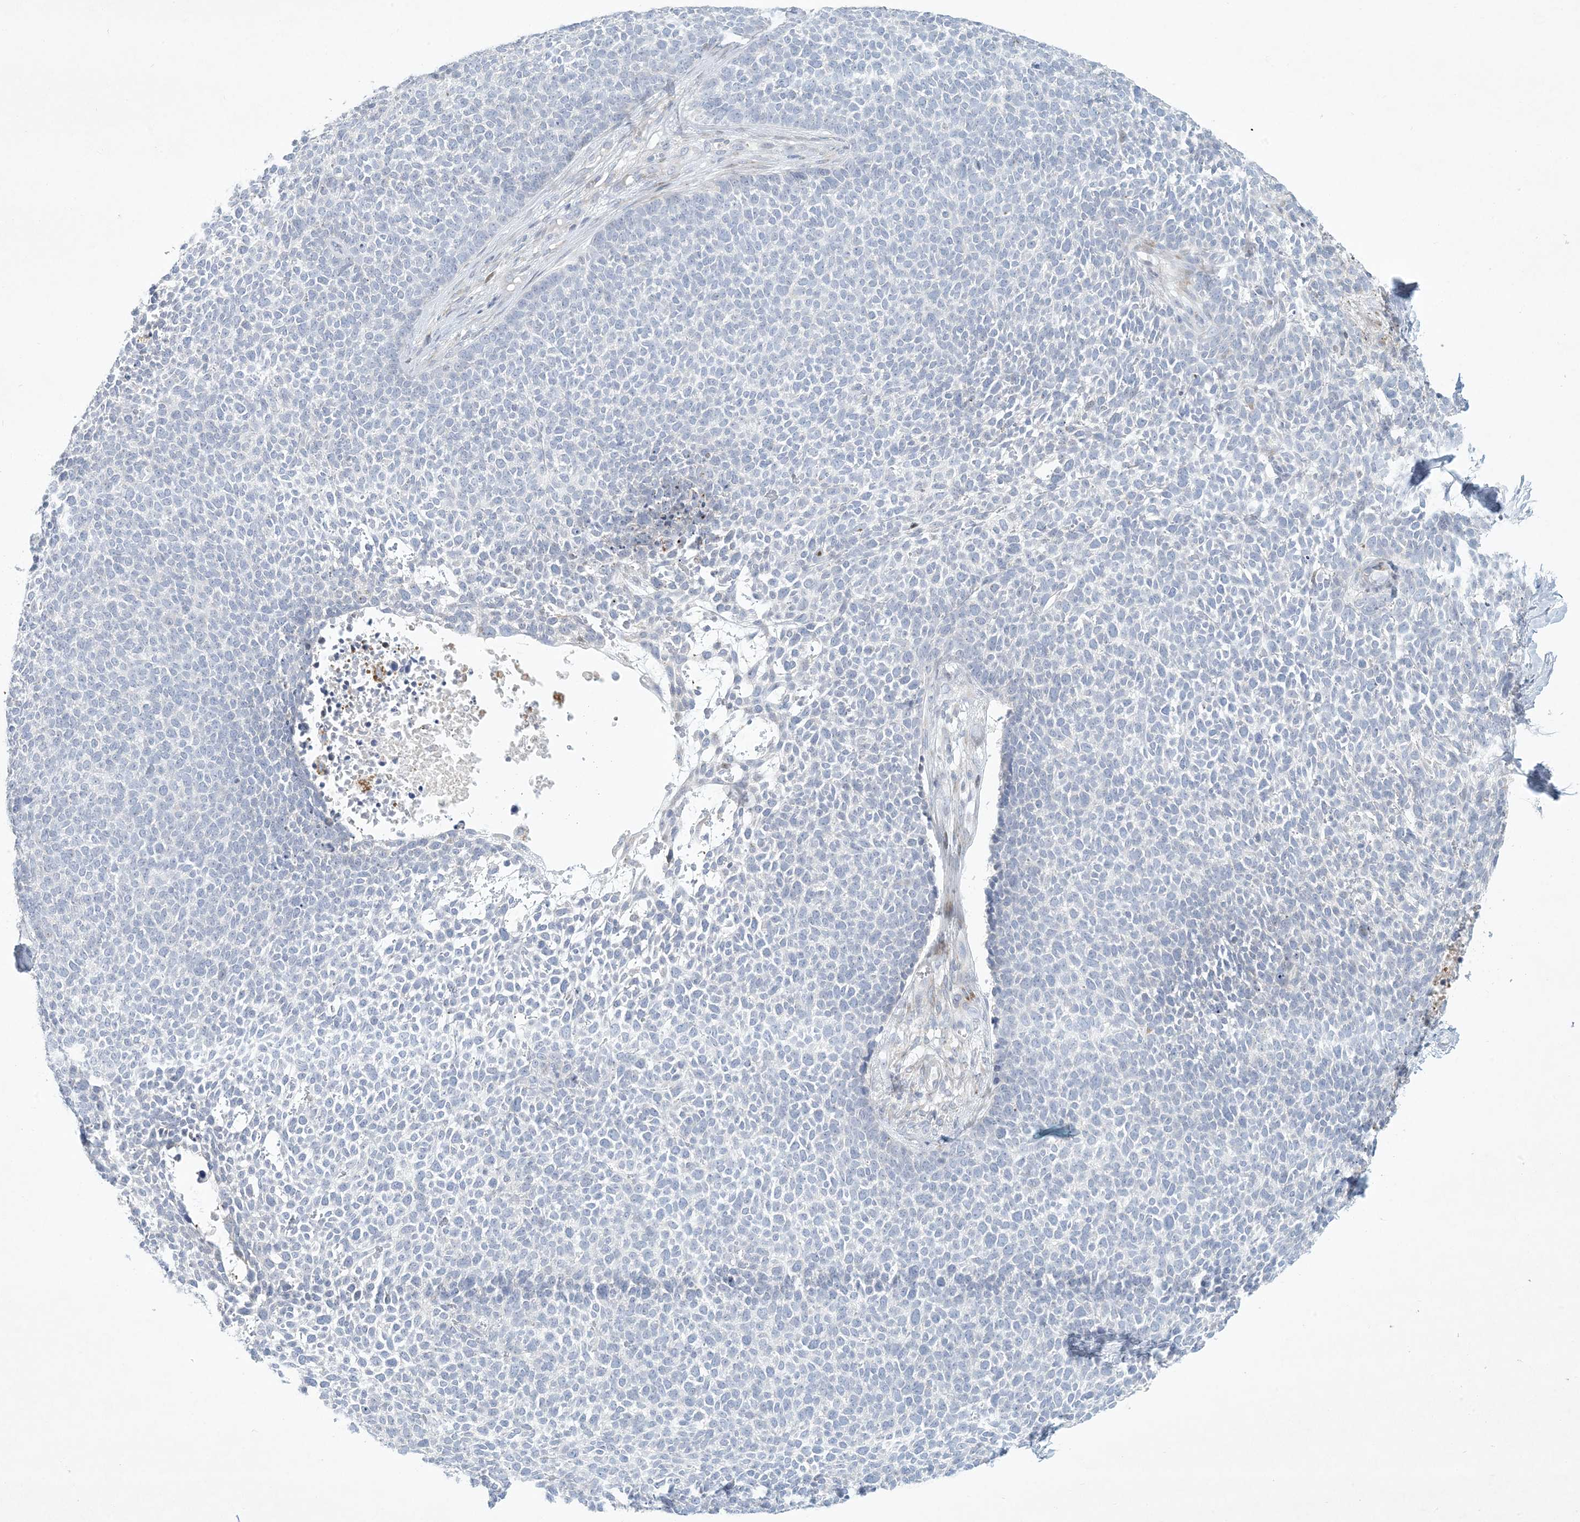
{"staining": {"intensity": "negative", "quantity": "none", "location": "none"}, "tissue": "skin cancer", "cell_type": "Tumor cells", "image_type": "cancer", "snomed": [{"axis": "morphology", "description": "Basal cell carcinoma"}, {"axis": "topography", "description": "Skin"}], "caption": "An immunohistochemistry (IHC) image of skin cancer (basal cell carcinoma) is shown. There is no staining in tumor cells of skin cancer (basal cell carcinoma). (Brightfield microscopy of DAB immunohistochemistry at high magnification).", "gene": "ZNF385D", "patient": {"sex": "female", "age": 84}}